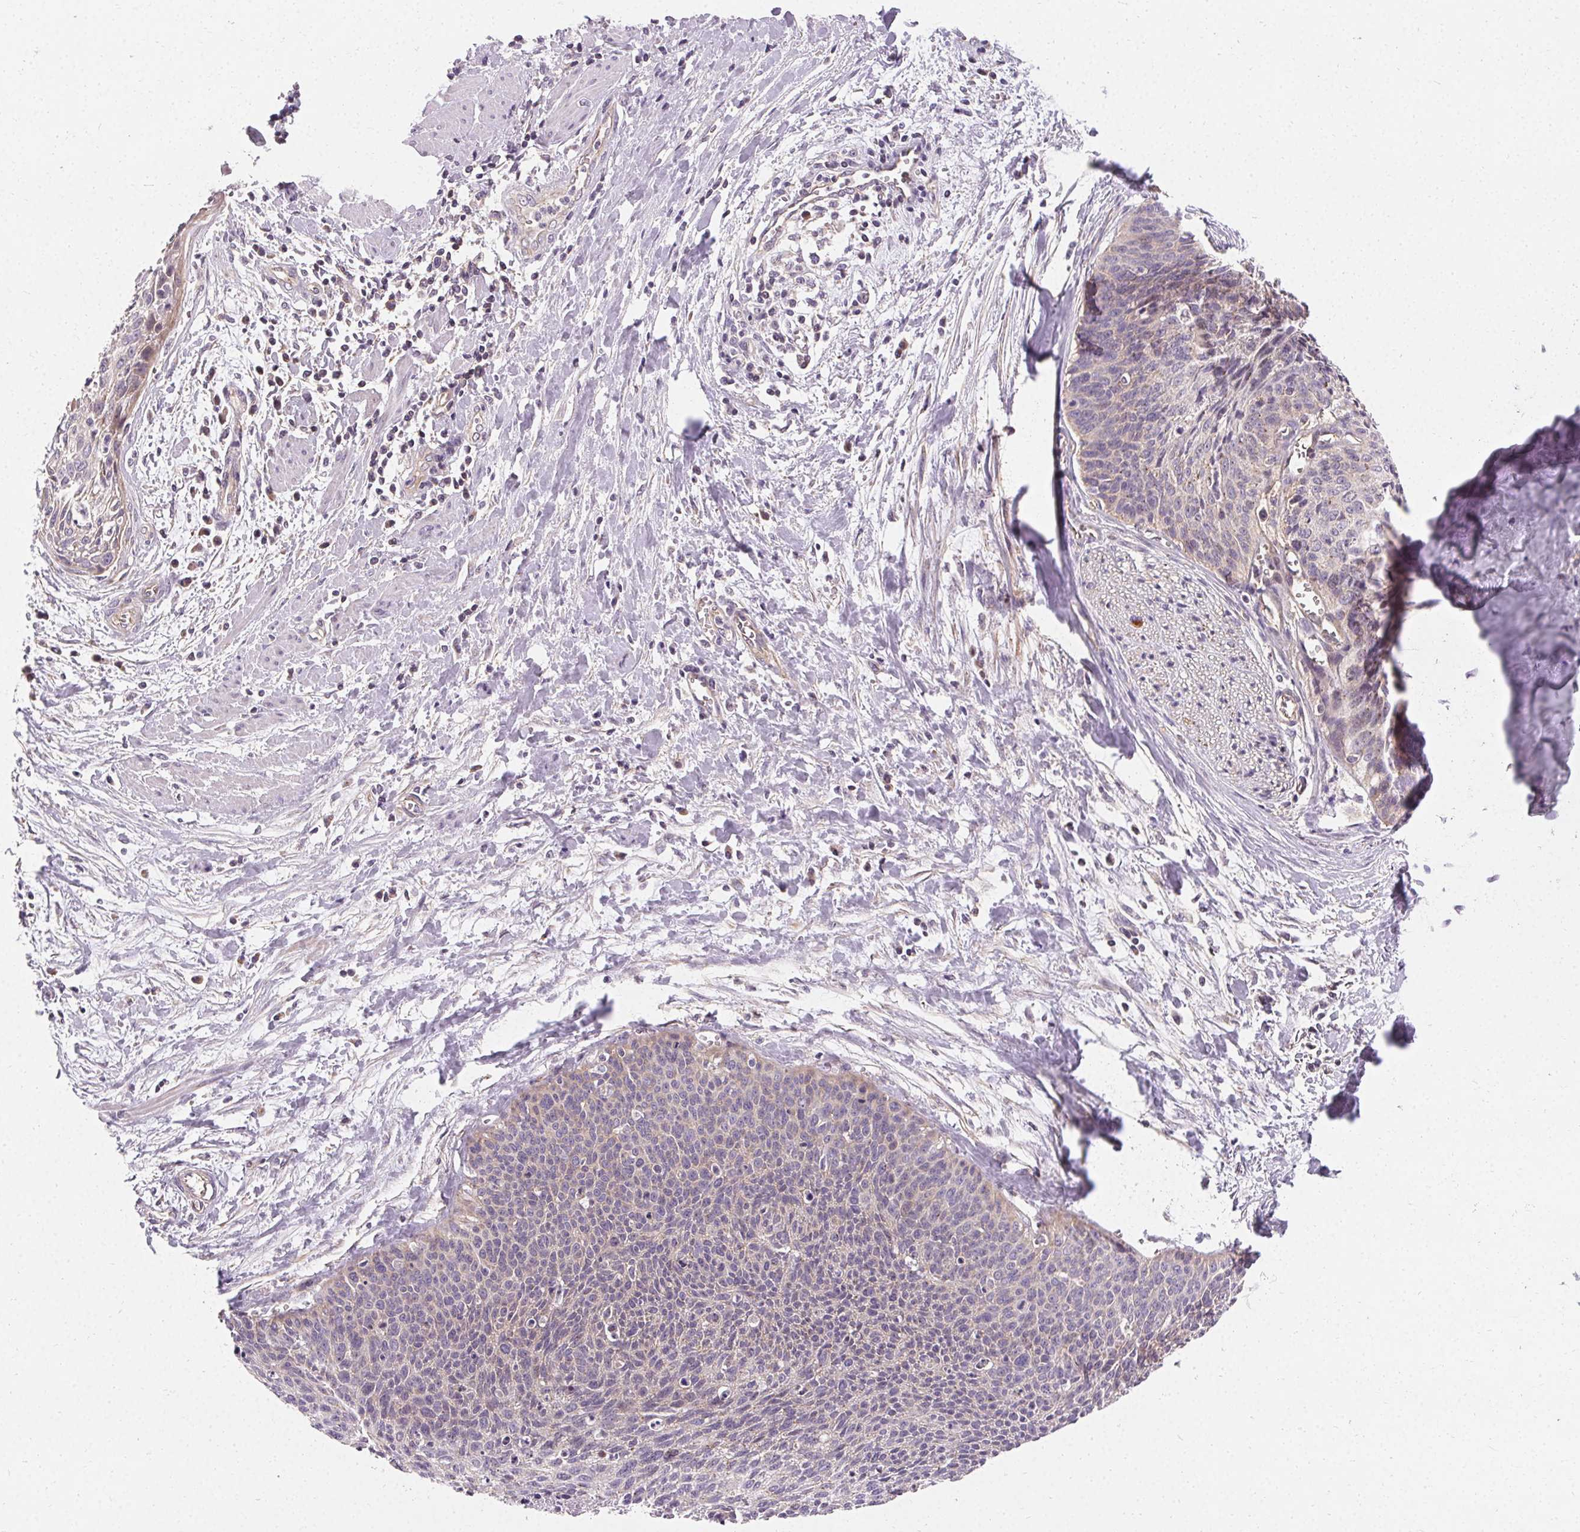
{"staining": {"intensity": "negative", "quantity": "none", "location": "none"}, "tissue": "cervical cancer", "cell_type": "Tumor cells", "image_type": "cancer", "snomed": [{"axis": "morphology", "description": "Squamous cell carcinoma, NOS"}, {"axis": "topography", "description": "Cervix"}], "caption": "This is an immunohistochemistry histopathology image of cervical cancer. There is no positivity in tumor cells.", "gene": "APLP1", "patient": {"sex": "female", "age": 55}}